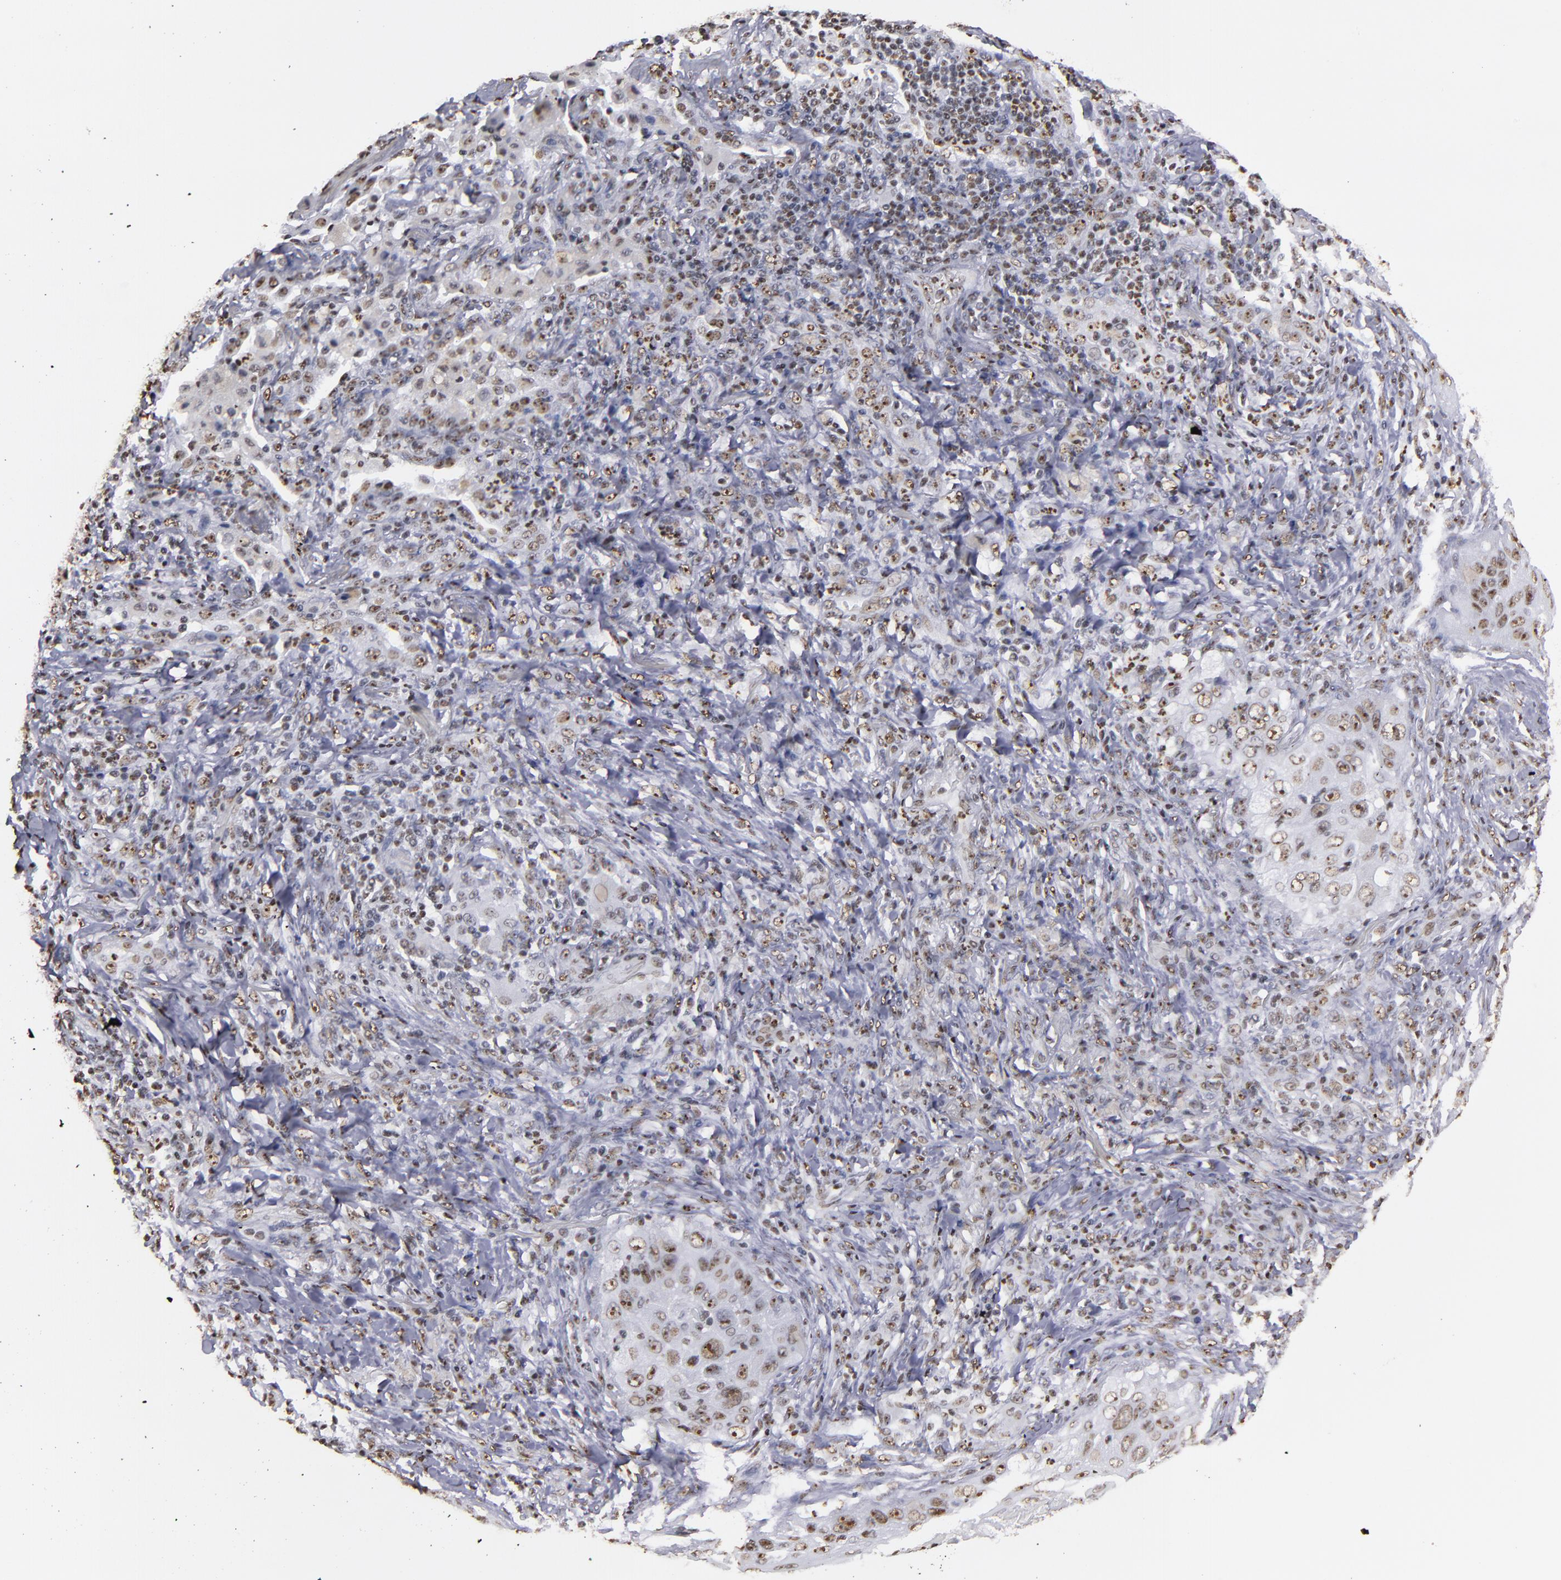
{"staining": {"intensity": "weak", "quantity": "25%-75%", "location": "nuclear"}, "tissue": "lung cancer", "cell_type": "Tumor cells", "image_type": "cancer", "snomed": [{"axis": "morphology", "description": "Squamous cell carcinoma, NOS"}, {"axis": "topography", "description": "Lung"}], "caption": "Tumor cells exhibit weak nuclear positivity in about 25%-75% of cells in squamous cell carcinoma (lung). Nuclei are stained in blue.", "gene": "HNRNPA2B1", "patient": {"sex": "female", "age": 67}}